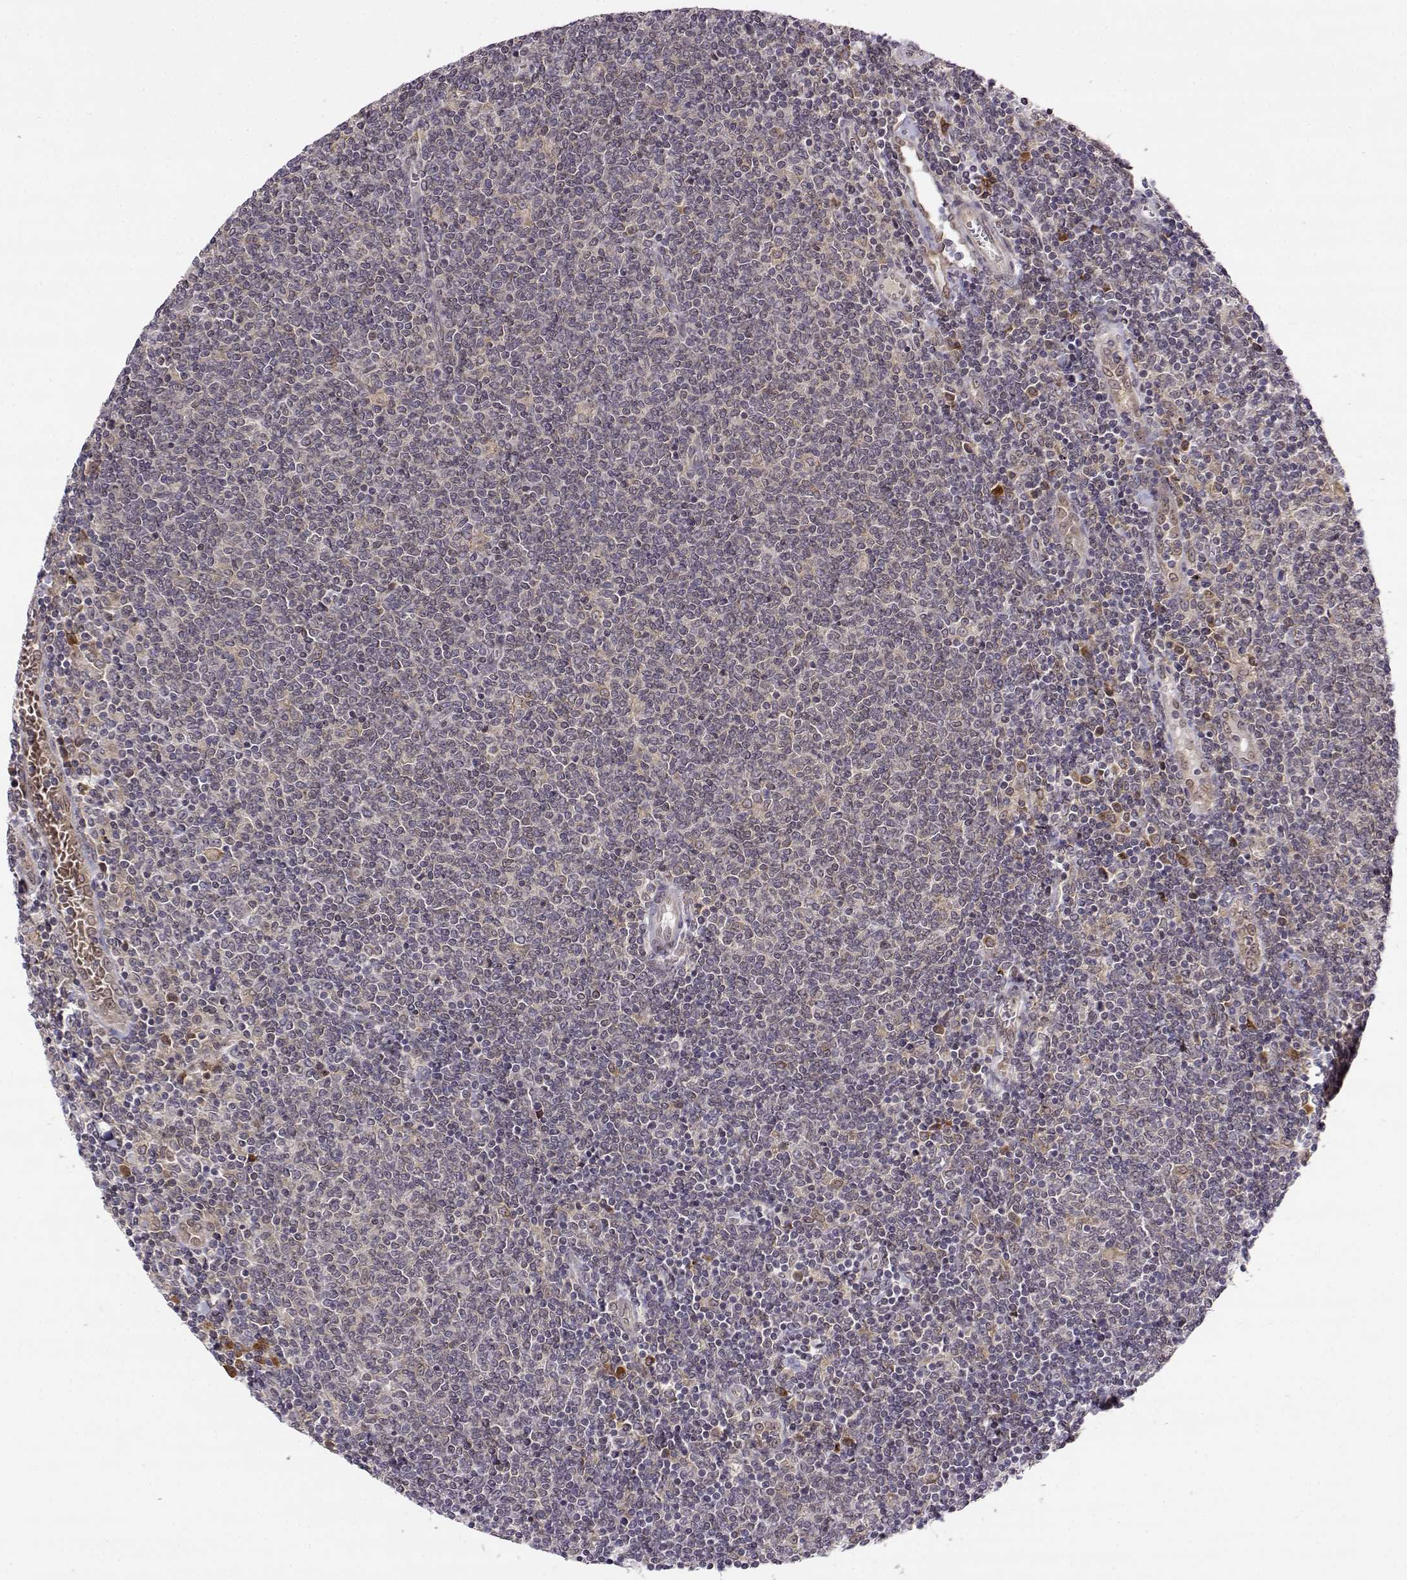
{"staining": {"intensity": "negative", "quantity": "none", "location": "none"}, "tissue": "lymphoma", "cell_type": "Tumor cells", "image_type": "cancer", "snomed": [{"axis": "morphology", "description": "Malignant lymphoma, non-Hodgkin's type, Low grade"}, {"axis": "topography", "description": "Lymph node"}], "caption": "Human lymphoma stained for a protein using immunohistochemistry (IHC) shows no expression in tumor cells.", "gene": "ERGIC2", "patient": {"sex": "male", "age": 52}}